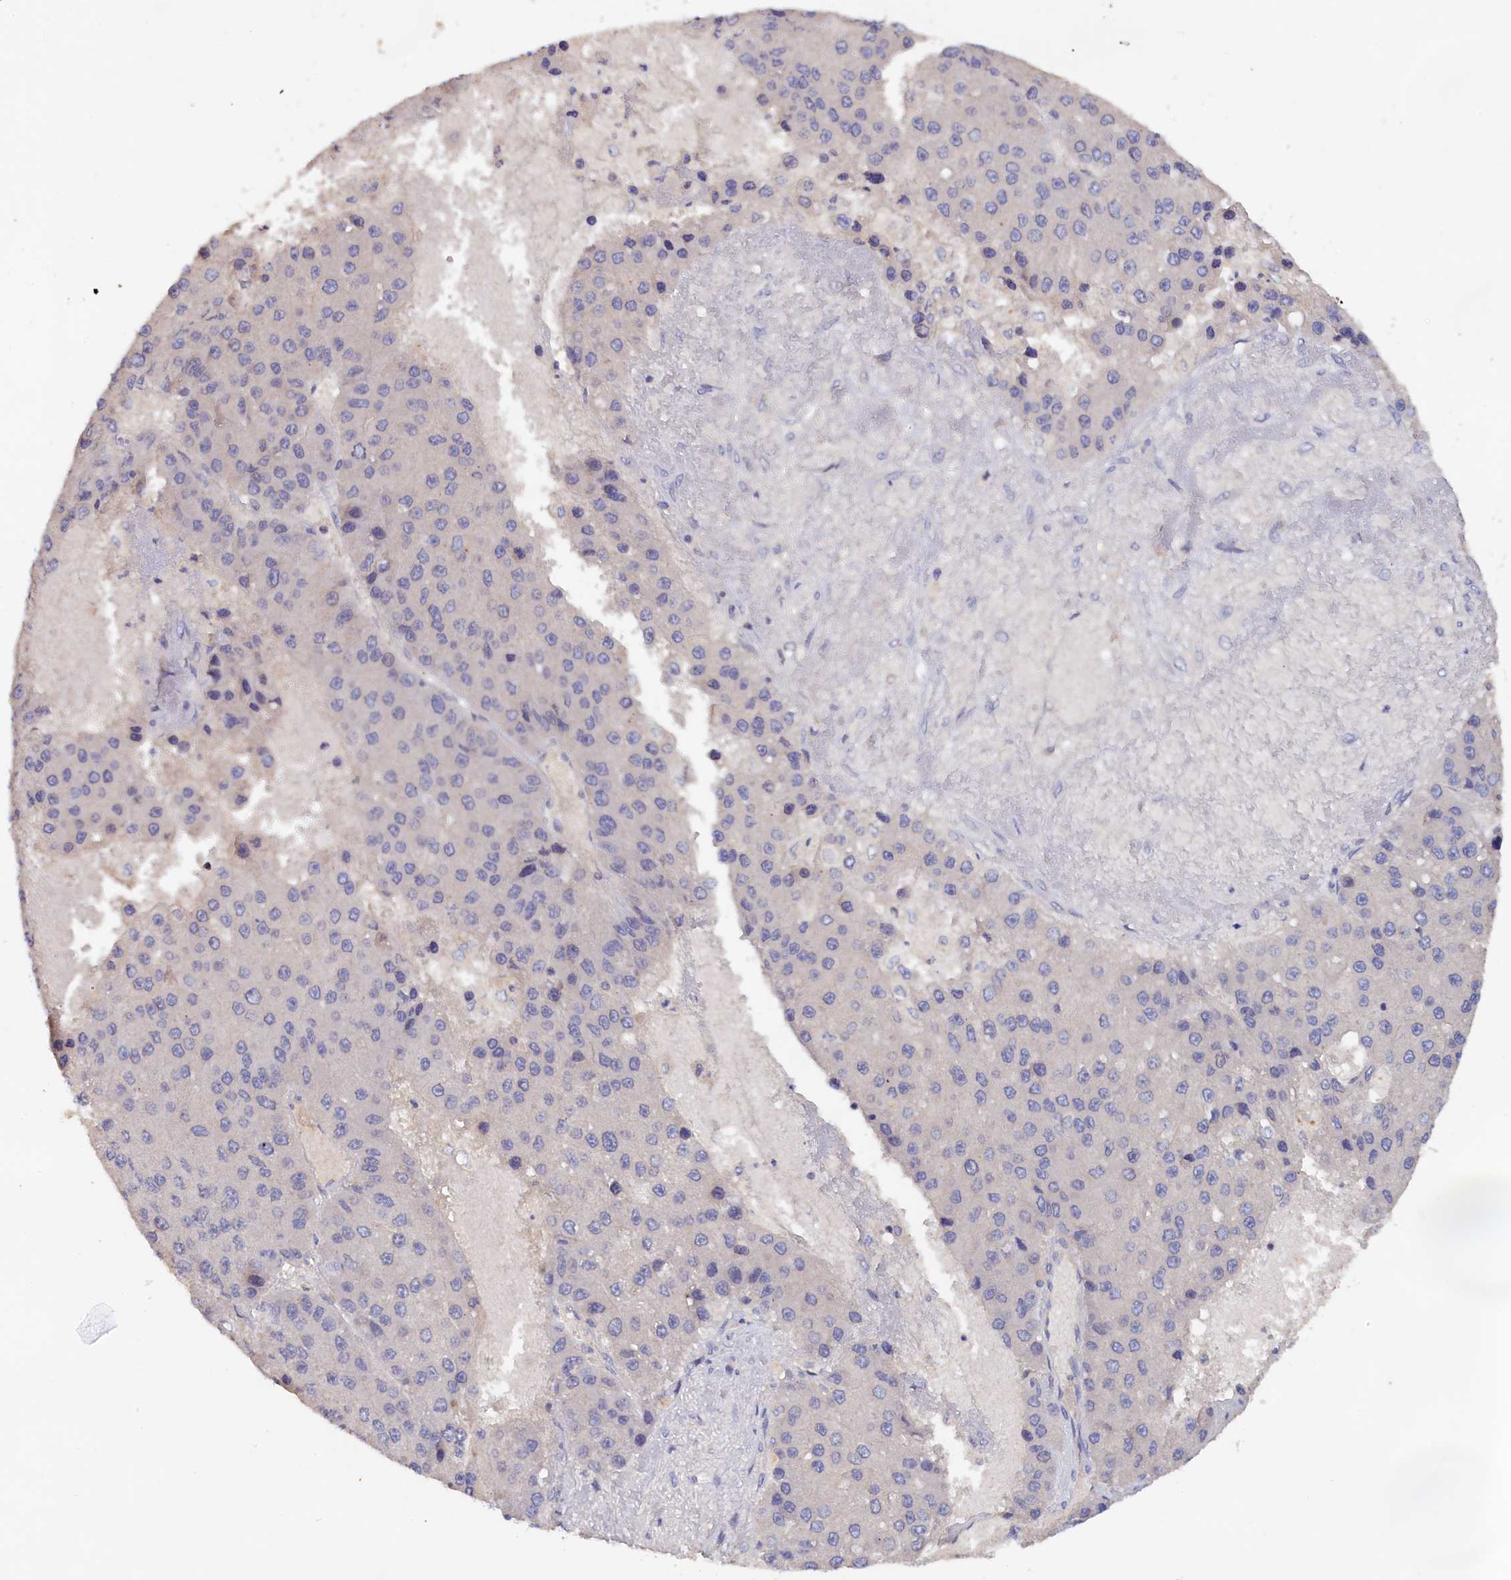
{"staining": {"intensity": "negative", "quantity": "none", "location": "none"}, "tissue": "liver cancer", "cell_type": "Tumor cells", "image_type": "cancer", "snomed": [{"axis": "morphology", "description": "Carcinoma, Hepatocellular, NOS"}, {"axis": "topography", "description": "Liver"}], "caption": "The micrograph exhibits no significant positivity in tumor cells of hepatocellular carcinoma (liver). (DAB (3,3'-diaminobenzidine) immunohistochemistry (IHC), high magnification).", "gene": "CELF5", "patient": {"sex": "female", "age": 73}}